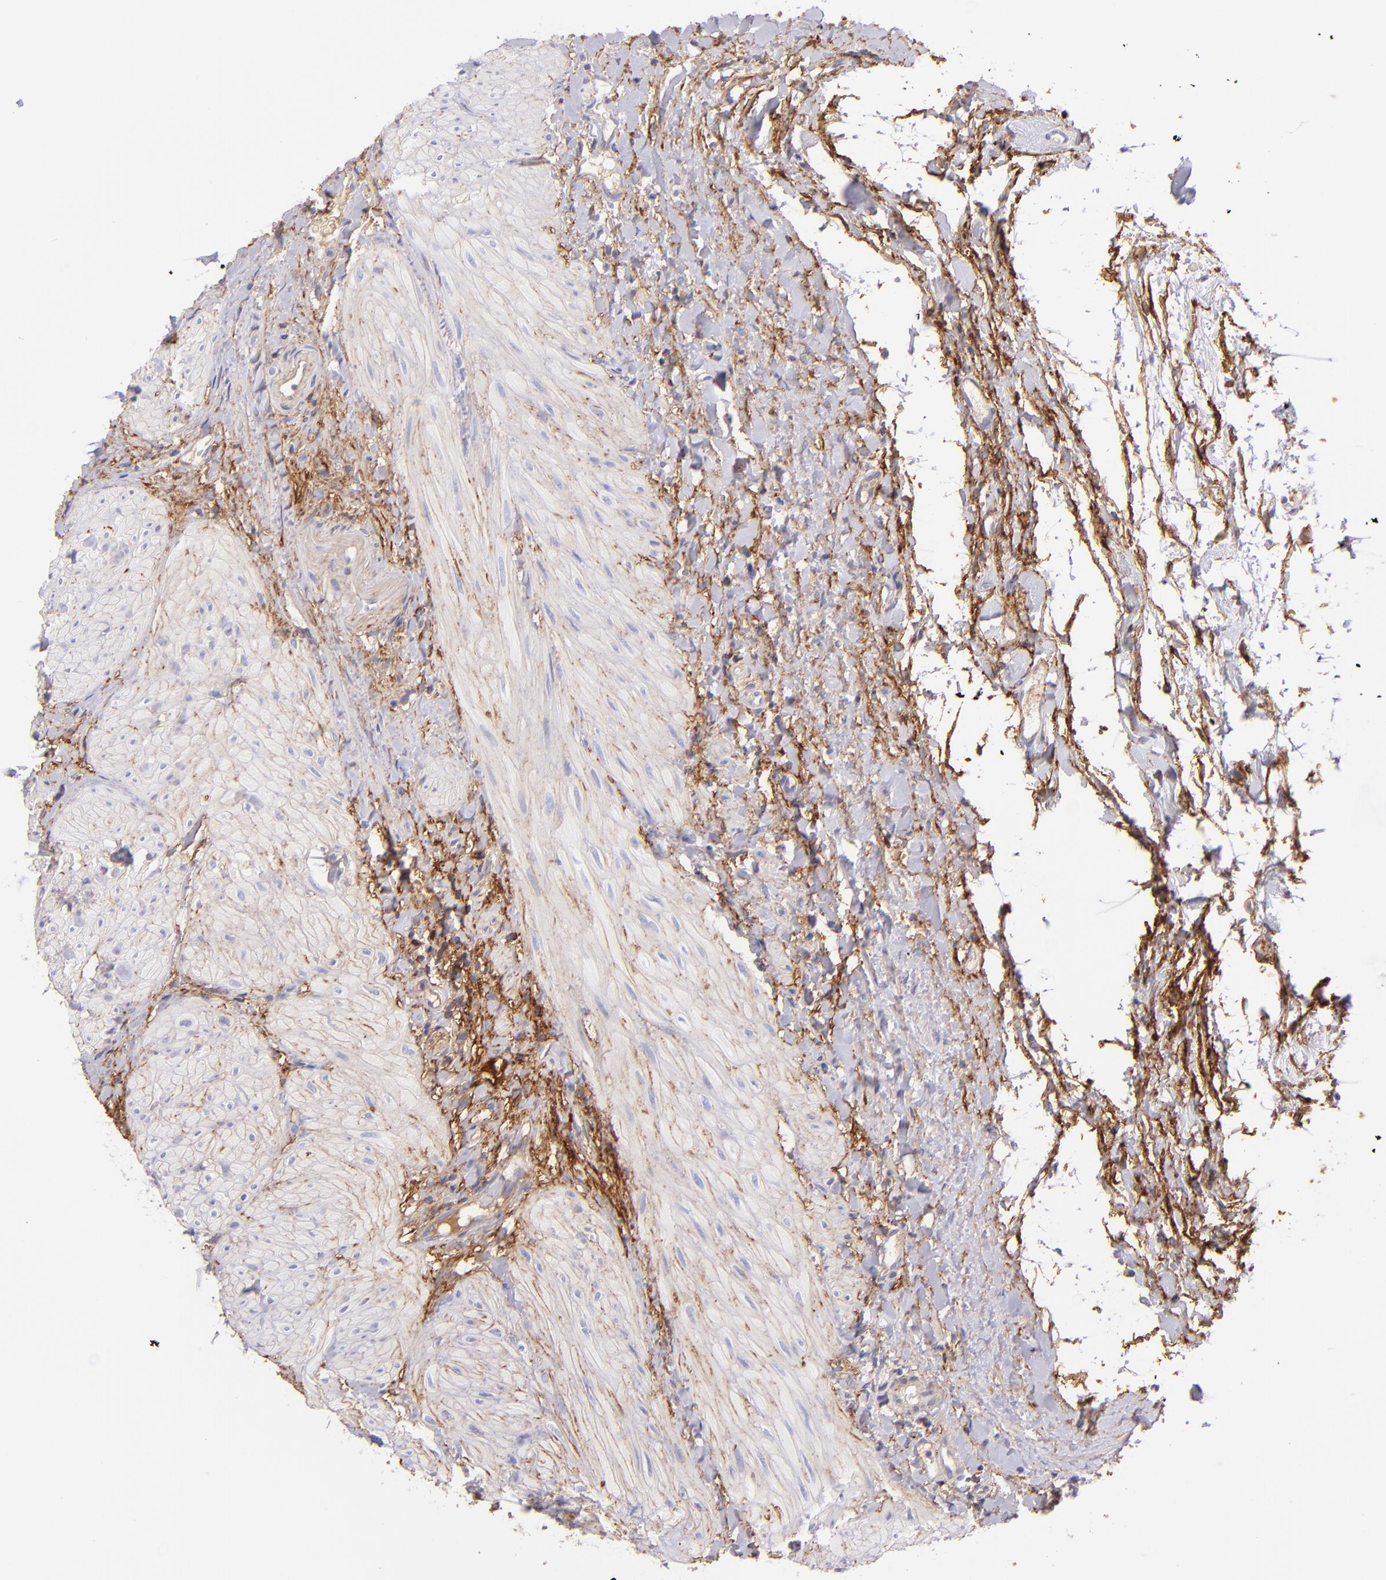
{"staining": {"intensity": "negative", "quantity": "none", "location": "none"}, "tissue": "gallbladder", "cell_type": "Glandular cells", "image_type": "normal", "snomed": [{"axis": "morphology", "description": "Normal tissue, NOS"}, {"axis": "morphology", "description": "Inflammation, NOS"}, {"axis": "topography", "description": "Gallbladder"}], "caption": "Human gallbladder stained for a protein using immunohistochemistry shows no expression in glandular cells.", "gene": "CD81", "patient": {"sex": "male", "age": 66}}